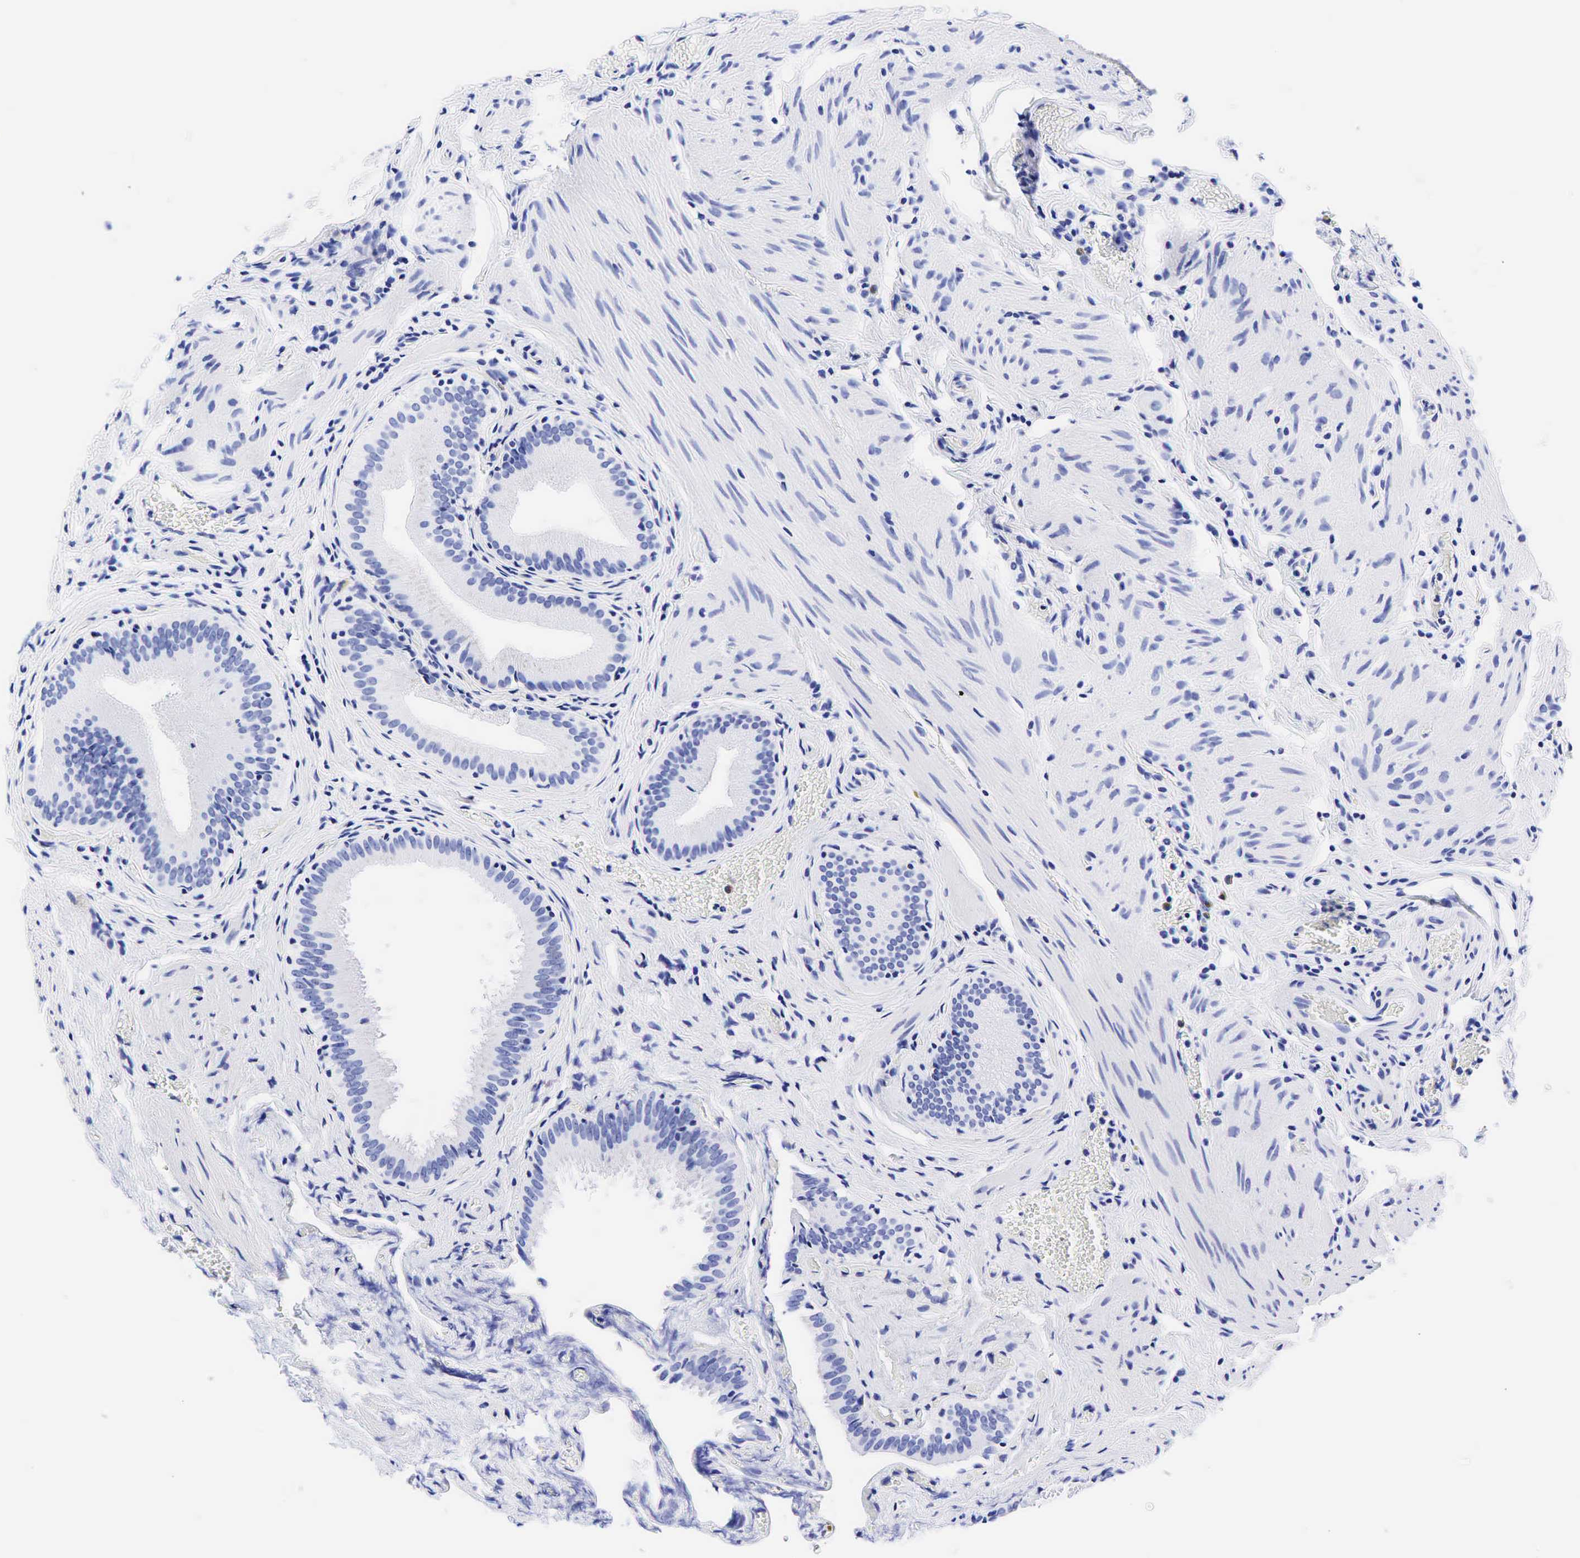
{"staining": {"intensity": "negative", "quantity": "none", "location": "none"}, "tissue": "gallbladder", "cell_type": "Glandular cells", "image_type": "normal", "snomed": [{"axis": "morphology", "description": "Normal tissue, NOS"}, {"axis": "topography", "description": "Gallbladder"}], "caption": "High magnification brightfield microscopy of benign gallbladder stained with DAB (3,3'-diaminobenzidine) (brown) and counterstained with hematoxylin (blue): glandular cells show no significant expression. Nuclei are stained in blue.", "gene": "ESR1", "patient": {"sex": "female", "age": 44}}